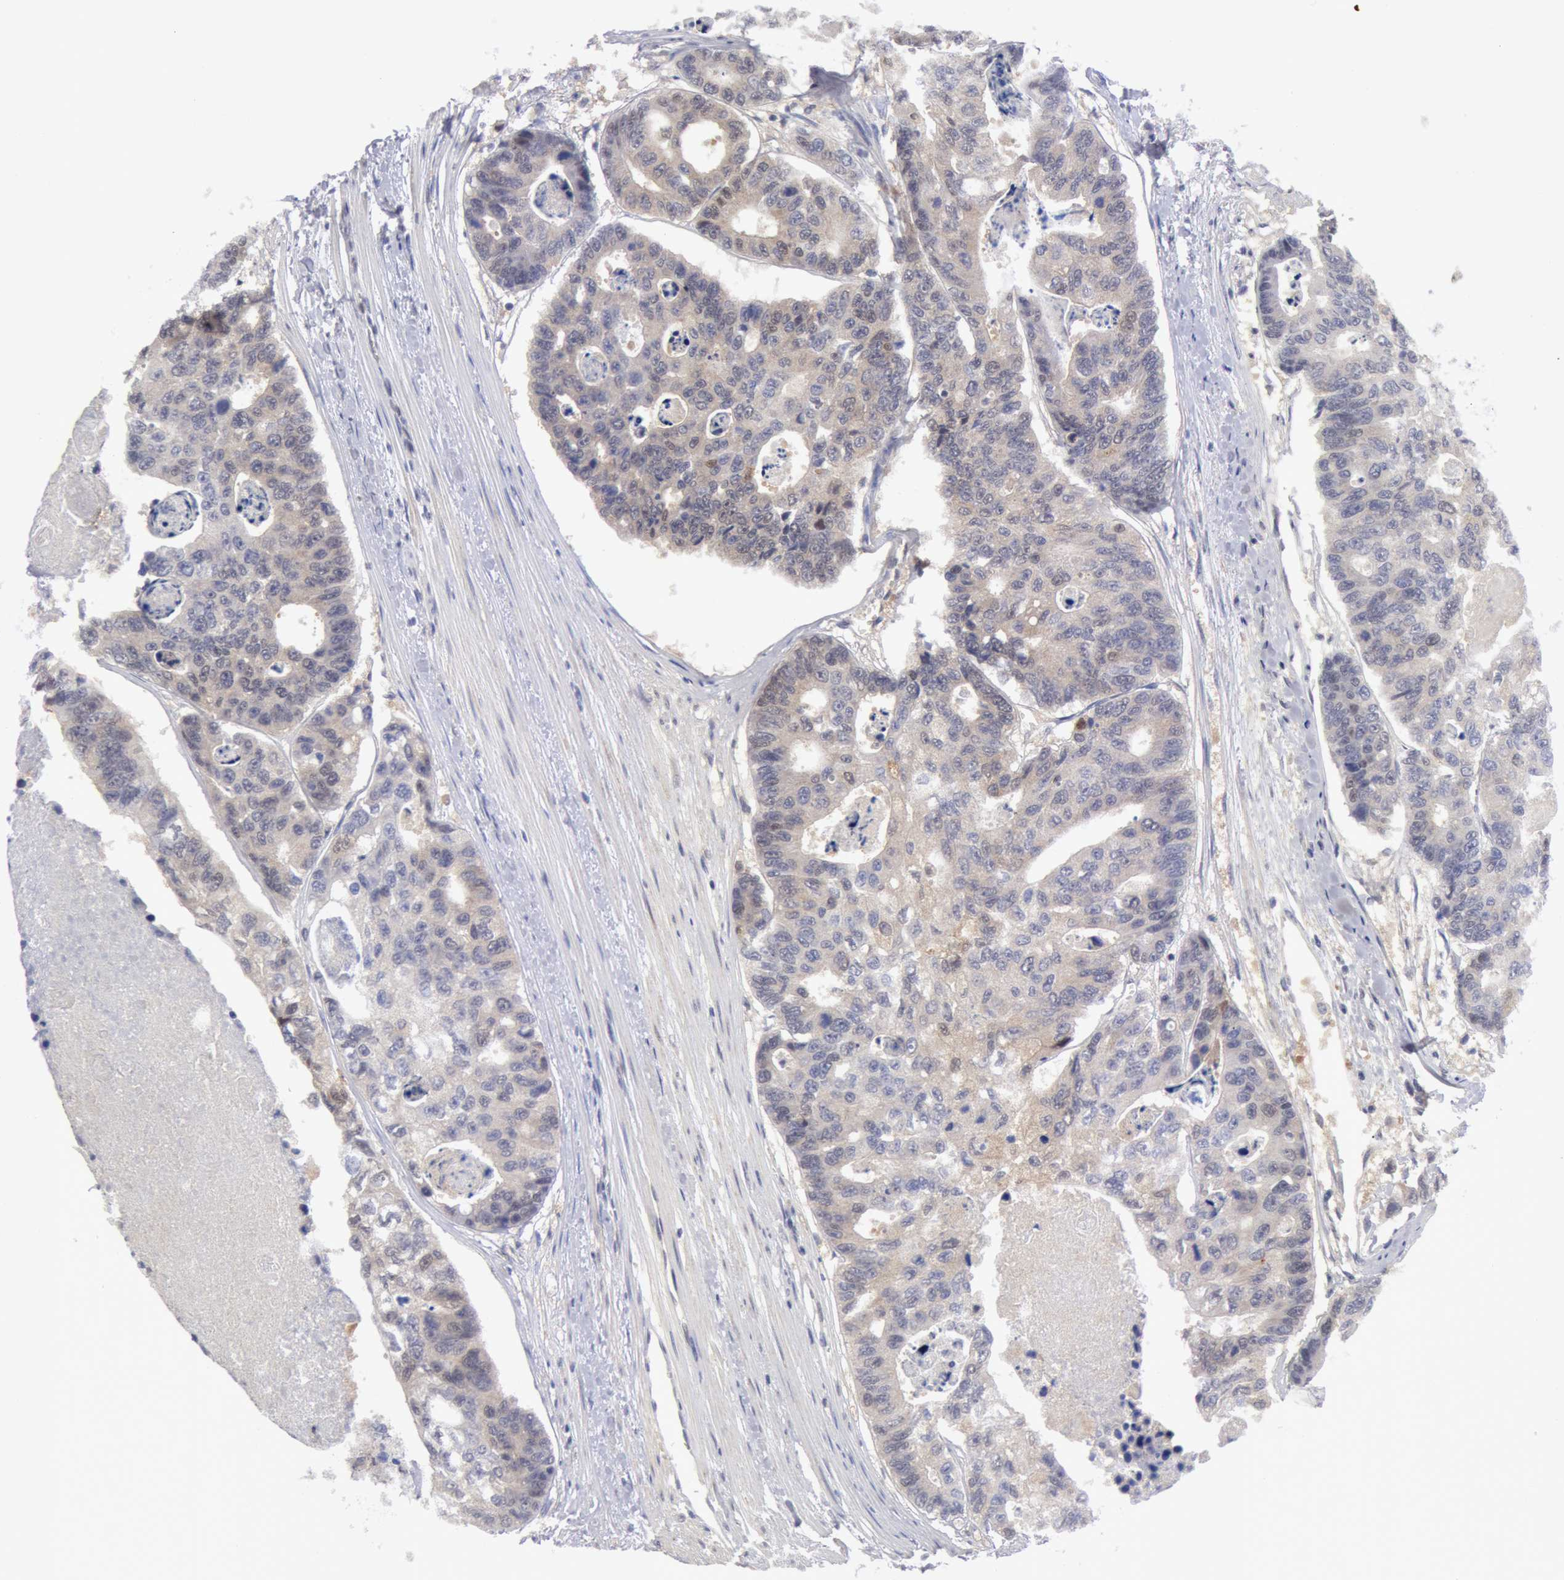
{"staining": {"intensity": "negative", "quantity": "none", "location": "none"}, "tissue": "colorectal cancer", "cell_type": "Tumor cells", "image_type": "cancer", "snomed": [{"axis": "morphology", "description": "Adenocarcinoma, NOS"}, {"axis": "topography", "description": "Colon"}], "caption": "IHC histopathology image of human adenocarcinoma (colorectal) stained for a protein (brown), which displays no staining in tumor cells. (Stains: DAB IHC with hematoxylin counter stain, Microscopy: brightfield microscopy at high magnification).", "gene": "TXNRD1", "patient": {"sex": "female", "age": 86}}